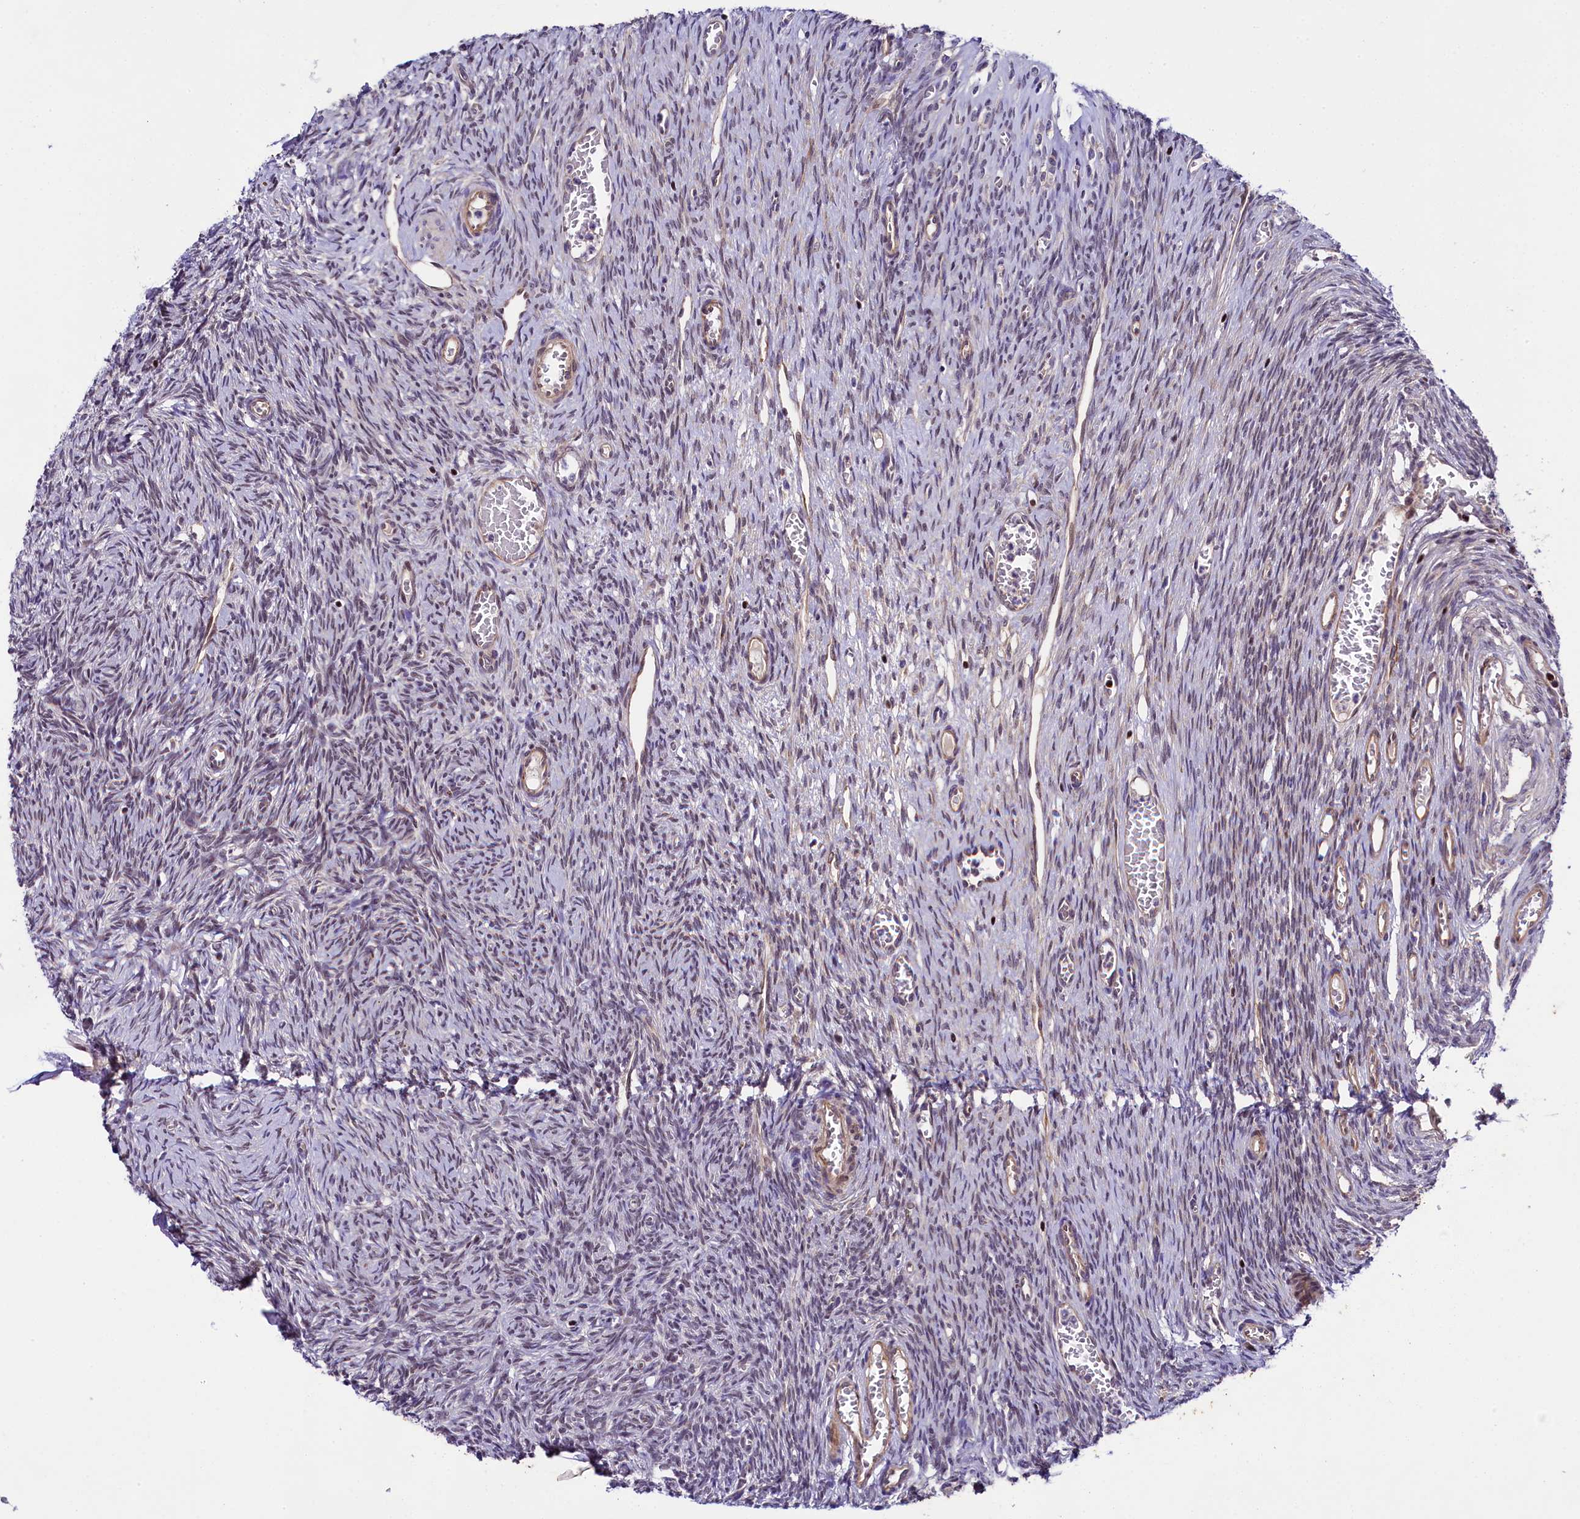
{"staining": {"intensity": "weak", "quantity": "<25%", "location": "nuclear"}, "tissue": "ovary", "cell_type": "Ovarian stroma cells", "image_type": "normal", "snomed": [{"axis": "morphology", "description": "Normal tissue, NOS"}, {"axis": "topography", "description": "Ovary"}], "caption": "A high-resolution photomicrograph shows immunohistochemistry staining of benign ovary, which exhibits no significant staining in ovarian stroma cells.", "gene": "SP4", "patient": {"sex": "female", "age": 44}}